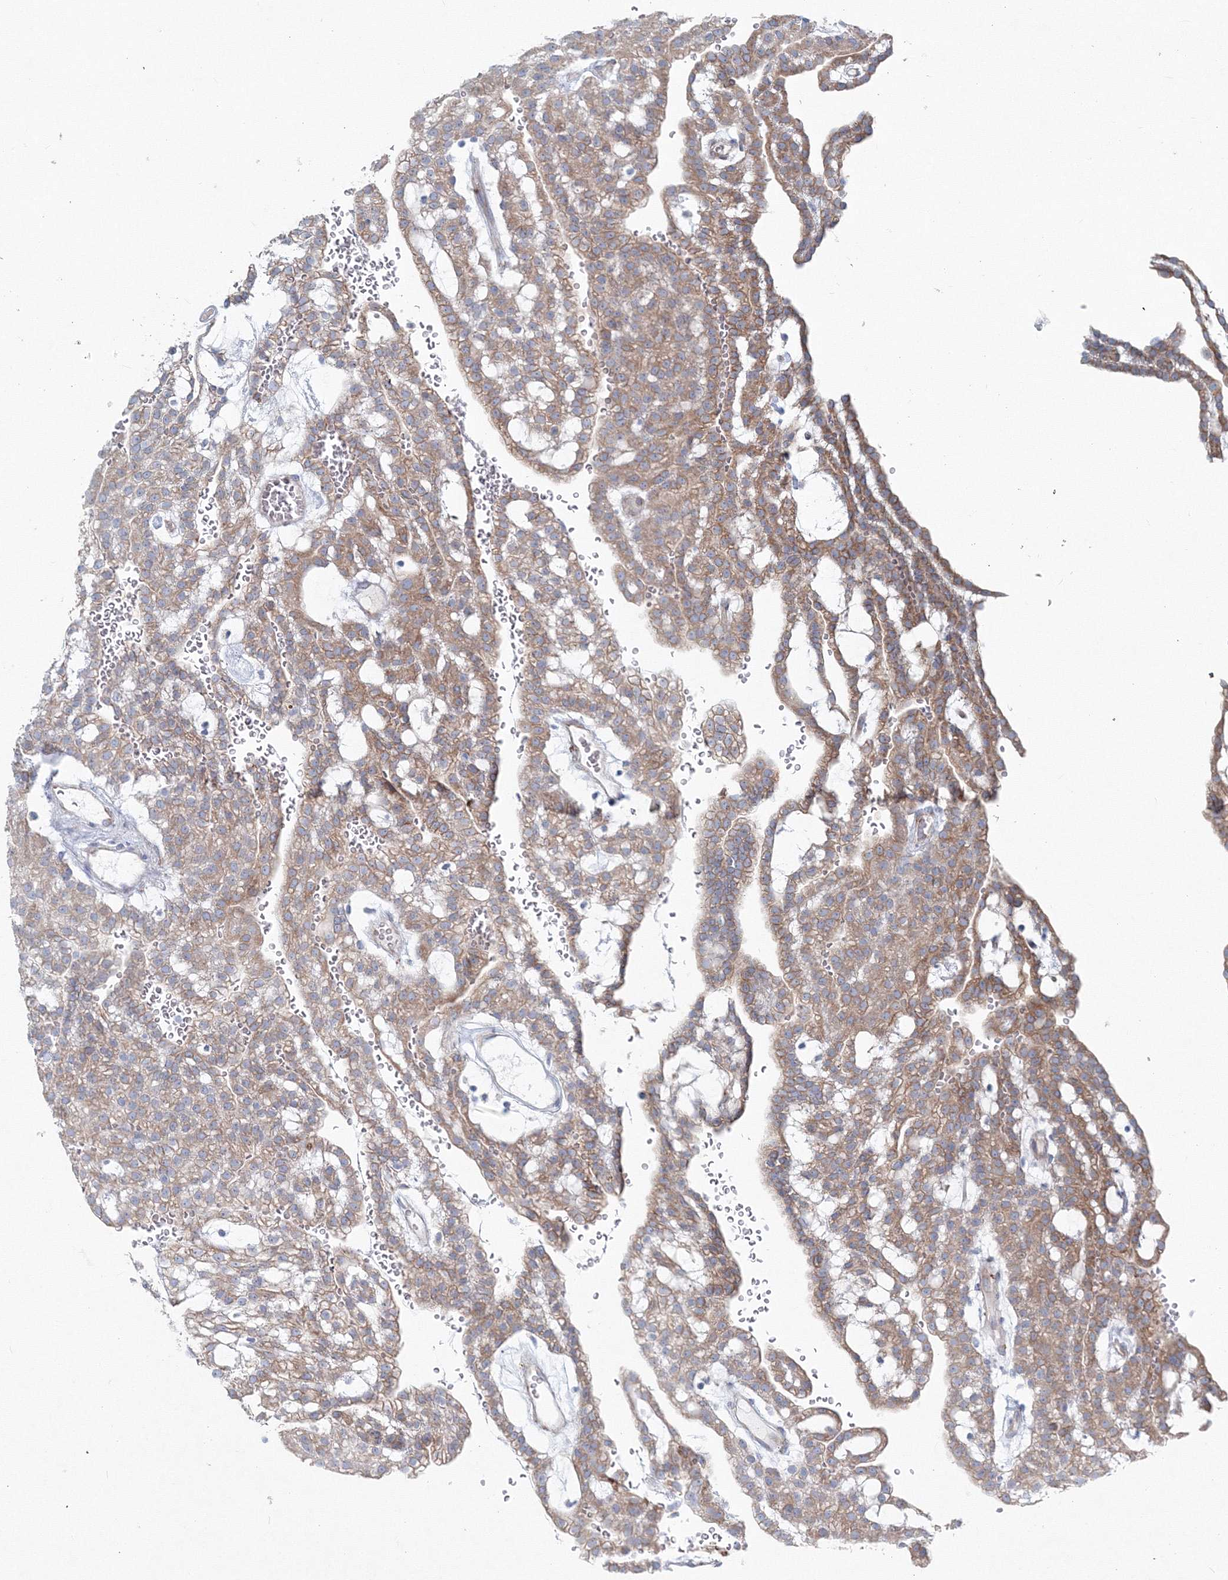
{"staining": {"intensity": "moderate", "quantity": ">75%", "location": "cytoplasmic/membranous"}, "tissue": "renal cancer", "cell_type": "Tumor cells", "image_type": "cancer", "snomed": [{"axis": "morphology", "description": "Adenocarcinoma, NOS"}, {"axis": "topography", "description": "Kidney"}], "caption": "Immunohistochemistry (IHC) image of neoplastic tissue: renal cancer stained using IHC displays medium levels of moderate protein expression localized specifically in the cytoplasmic/membranous of tumor cells, appearing as a cytoplasmic/membranous brown color.", "gene": "RCN1", "patient": {"sex": "male", "age": 63}}